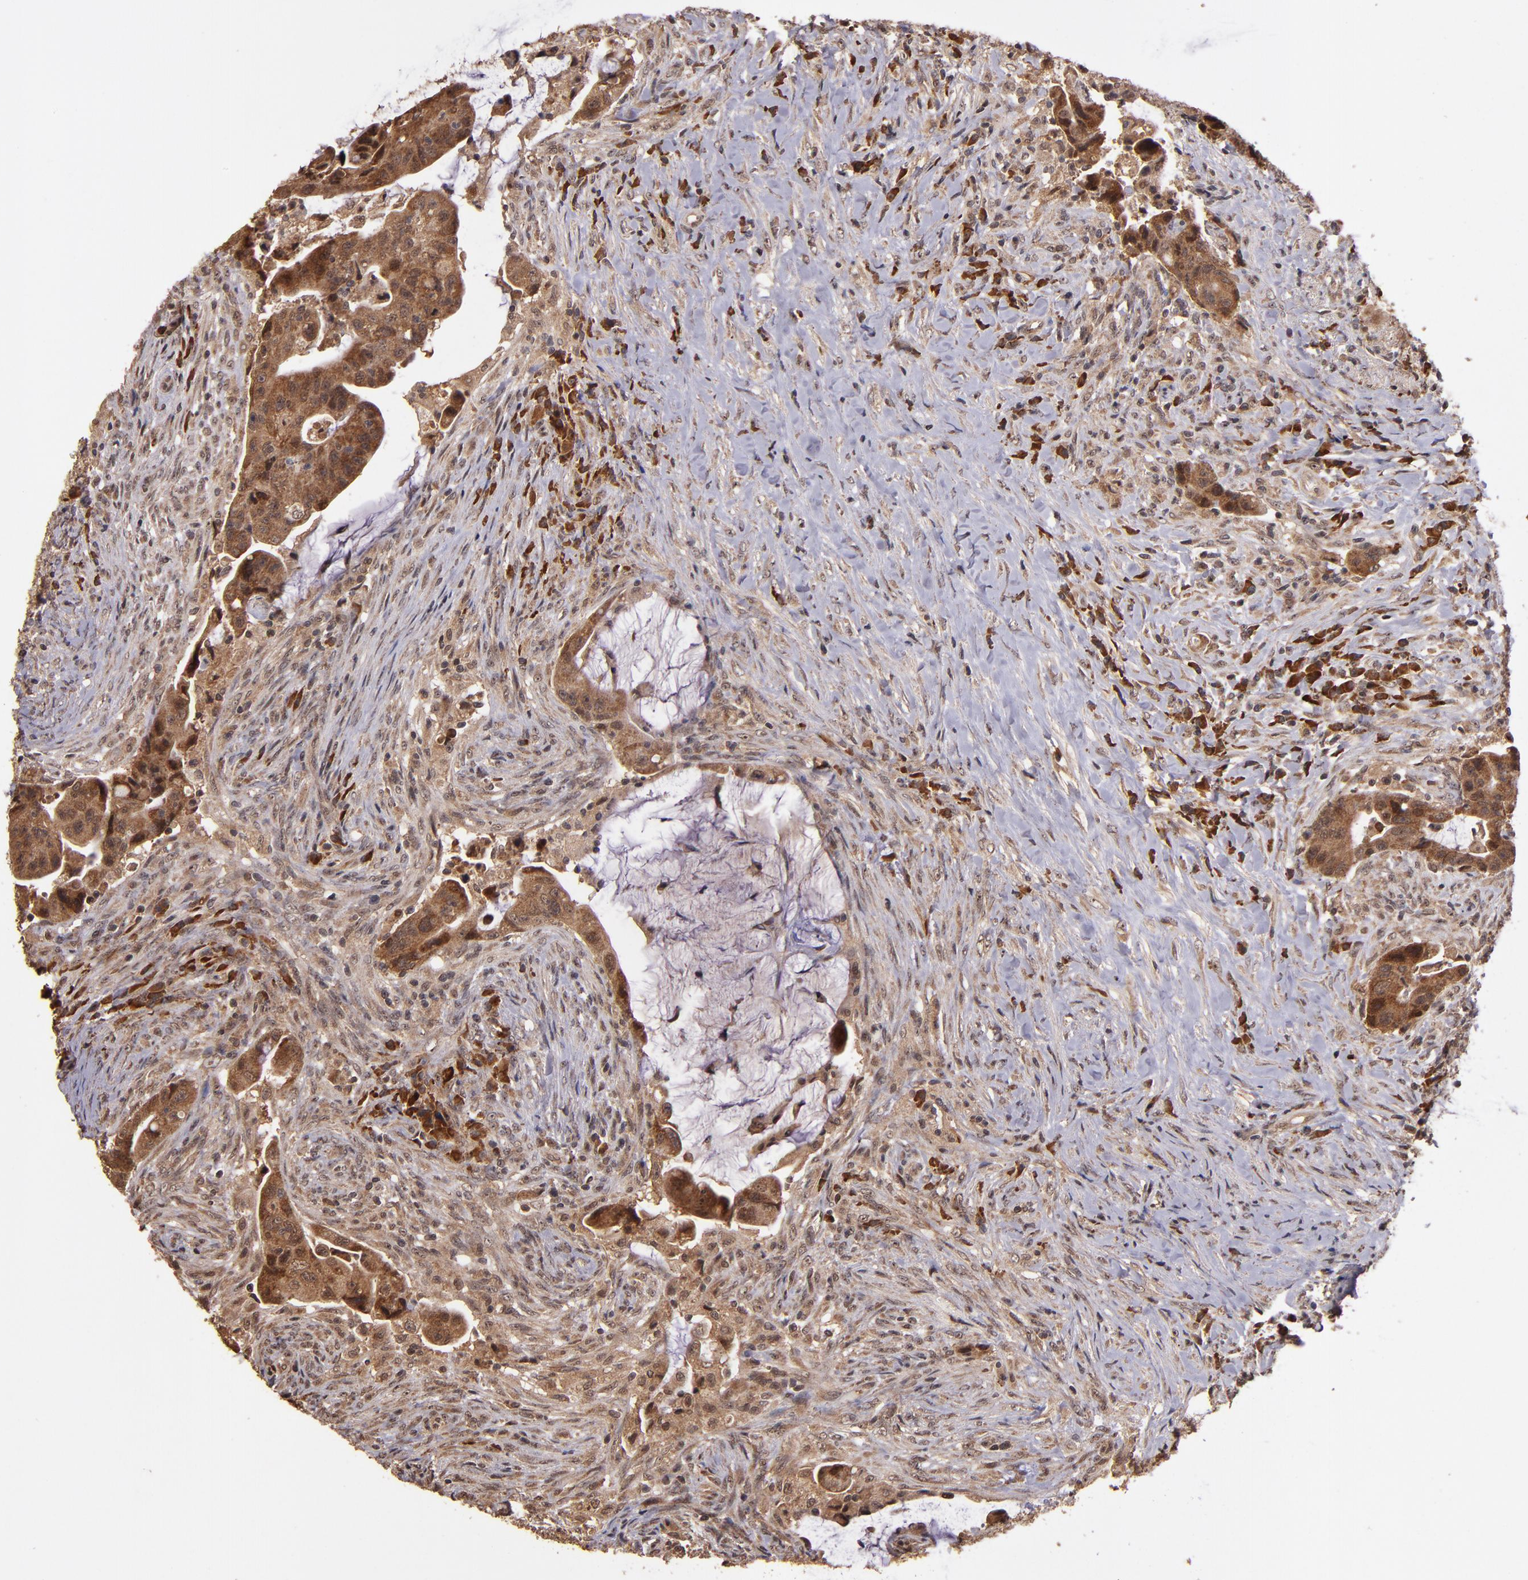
{"staining": {"intensity": "strong", "quantity": ">75%", "location": "cytoplasmic/membranous"}, "tissue": "colorectal cancer", "cell_type": "Tumor cells", "image_type": "cancer", "snomed": [{"axis": "morphology", "description": "Adenocarcinoma, NOS"}, {"axis": "topography", "description": "Rectum"}], "caption": "Strong cytoplasmic/membranous staining for a protein is seen in approximately >75% of tumor cells of colorectal cancer (adenocarcinoma) using IHC.", "gene": "RIOK3", "patient": {"sex": "female", "age": 71}}